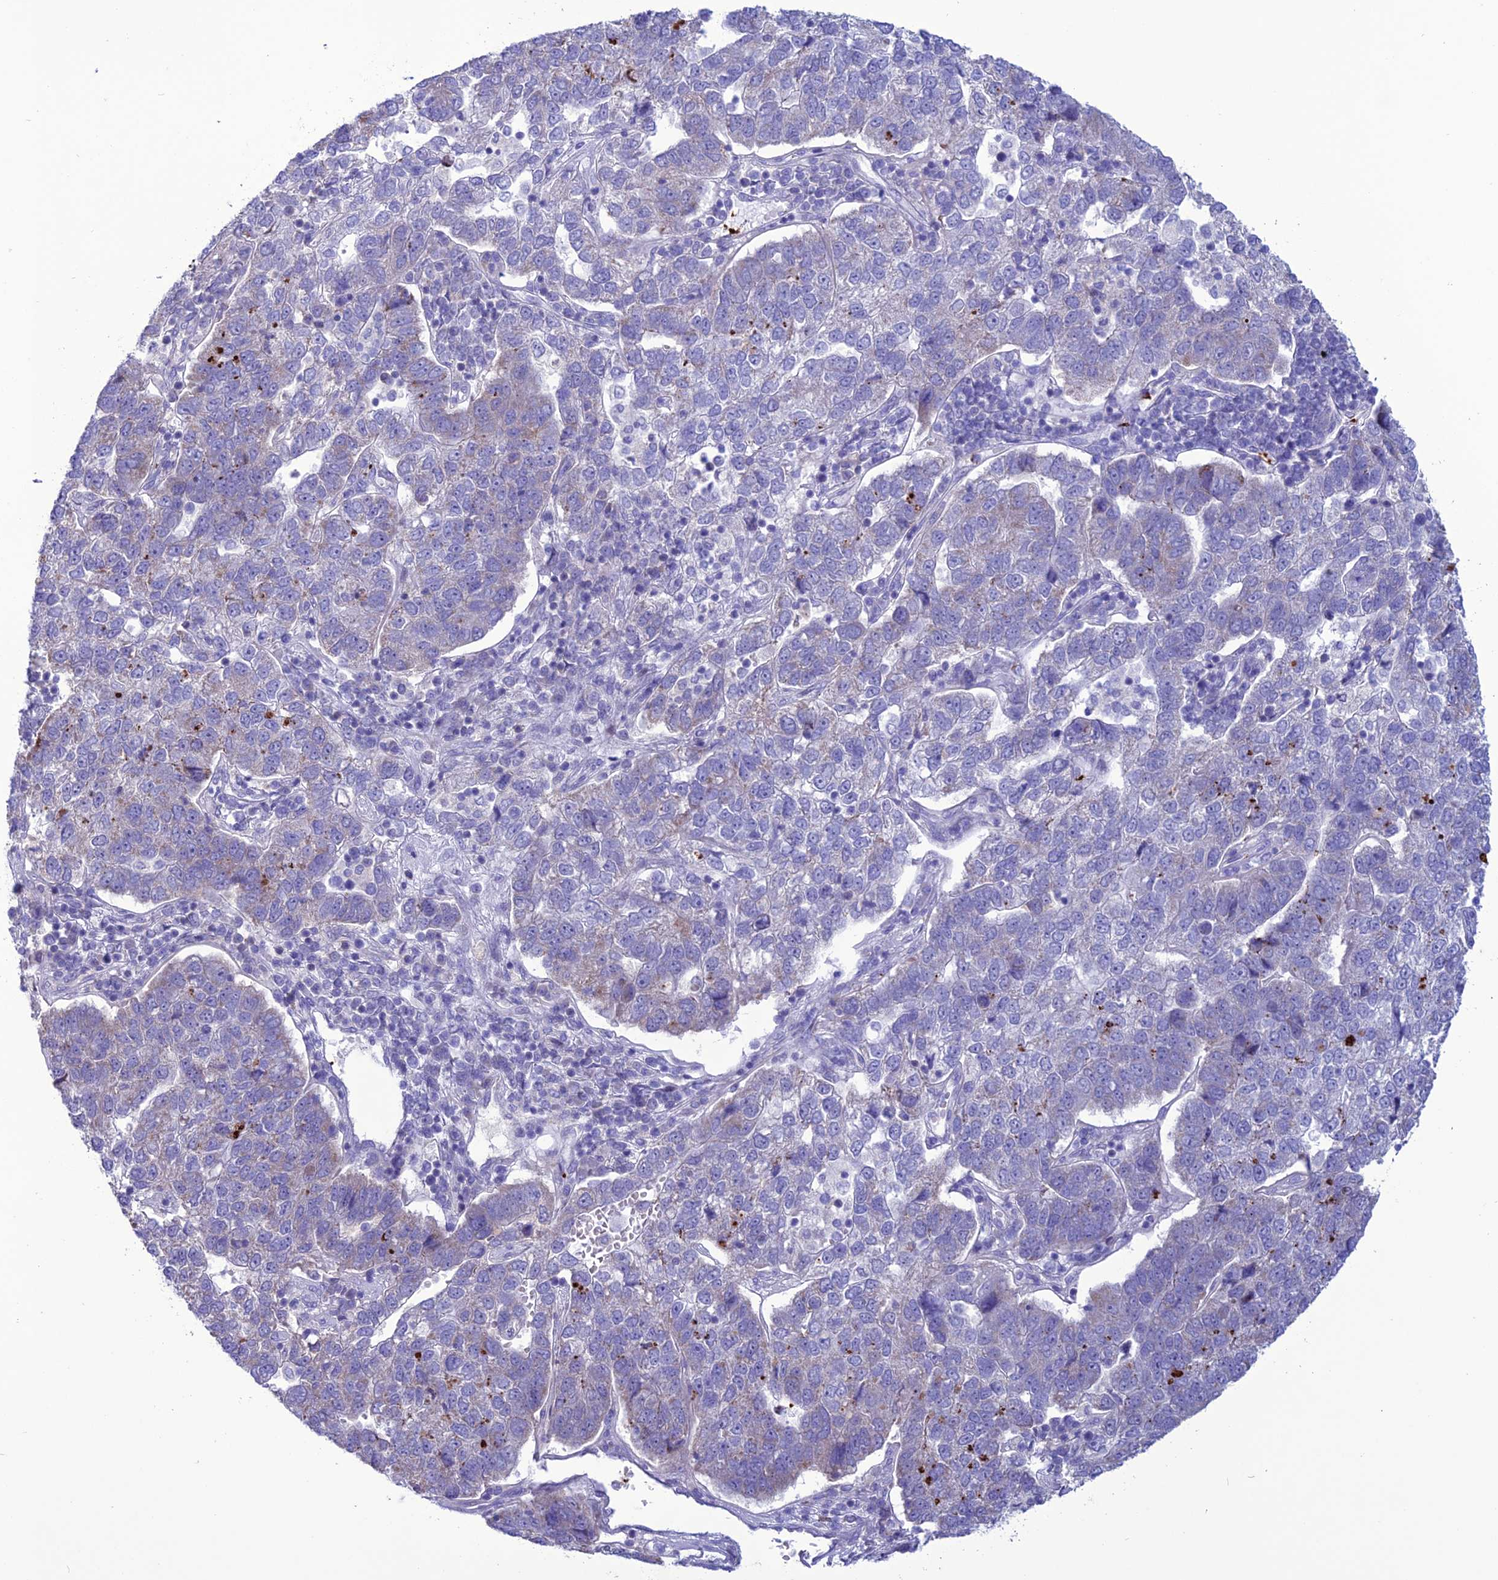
{"staining": {"intensity": "weak", "quantity": "<25%", "location": "cytoplasmic/membranous"}, "tissue": "pancreatic cancer", "cell_type": "Tumor cells", "image_type": "cancer", "snomed": [{"axis": "morphology", "description": "Adenocarcinoma, NOS"}, {"axis": "topography", "description": "Pancreas"}], "caption": "Immunohistochemistry (IHC) histopathology image of neoplastic tissue: human pancreatic cancer (adenocarcinoma) stained with DAB (3,3'-diaminobenzidine) reveals no significant protein expression in tumor cells.", "gene": "C21orf140", "patient": {"sex": "female", "age": 61}}